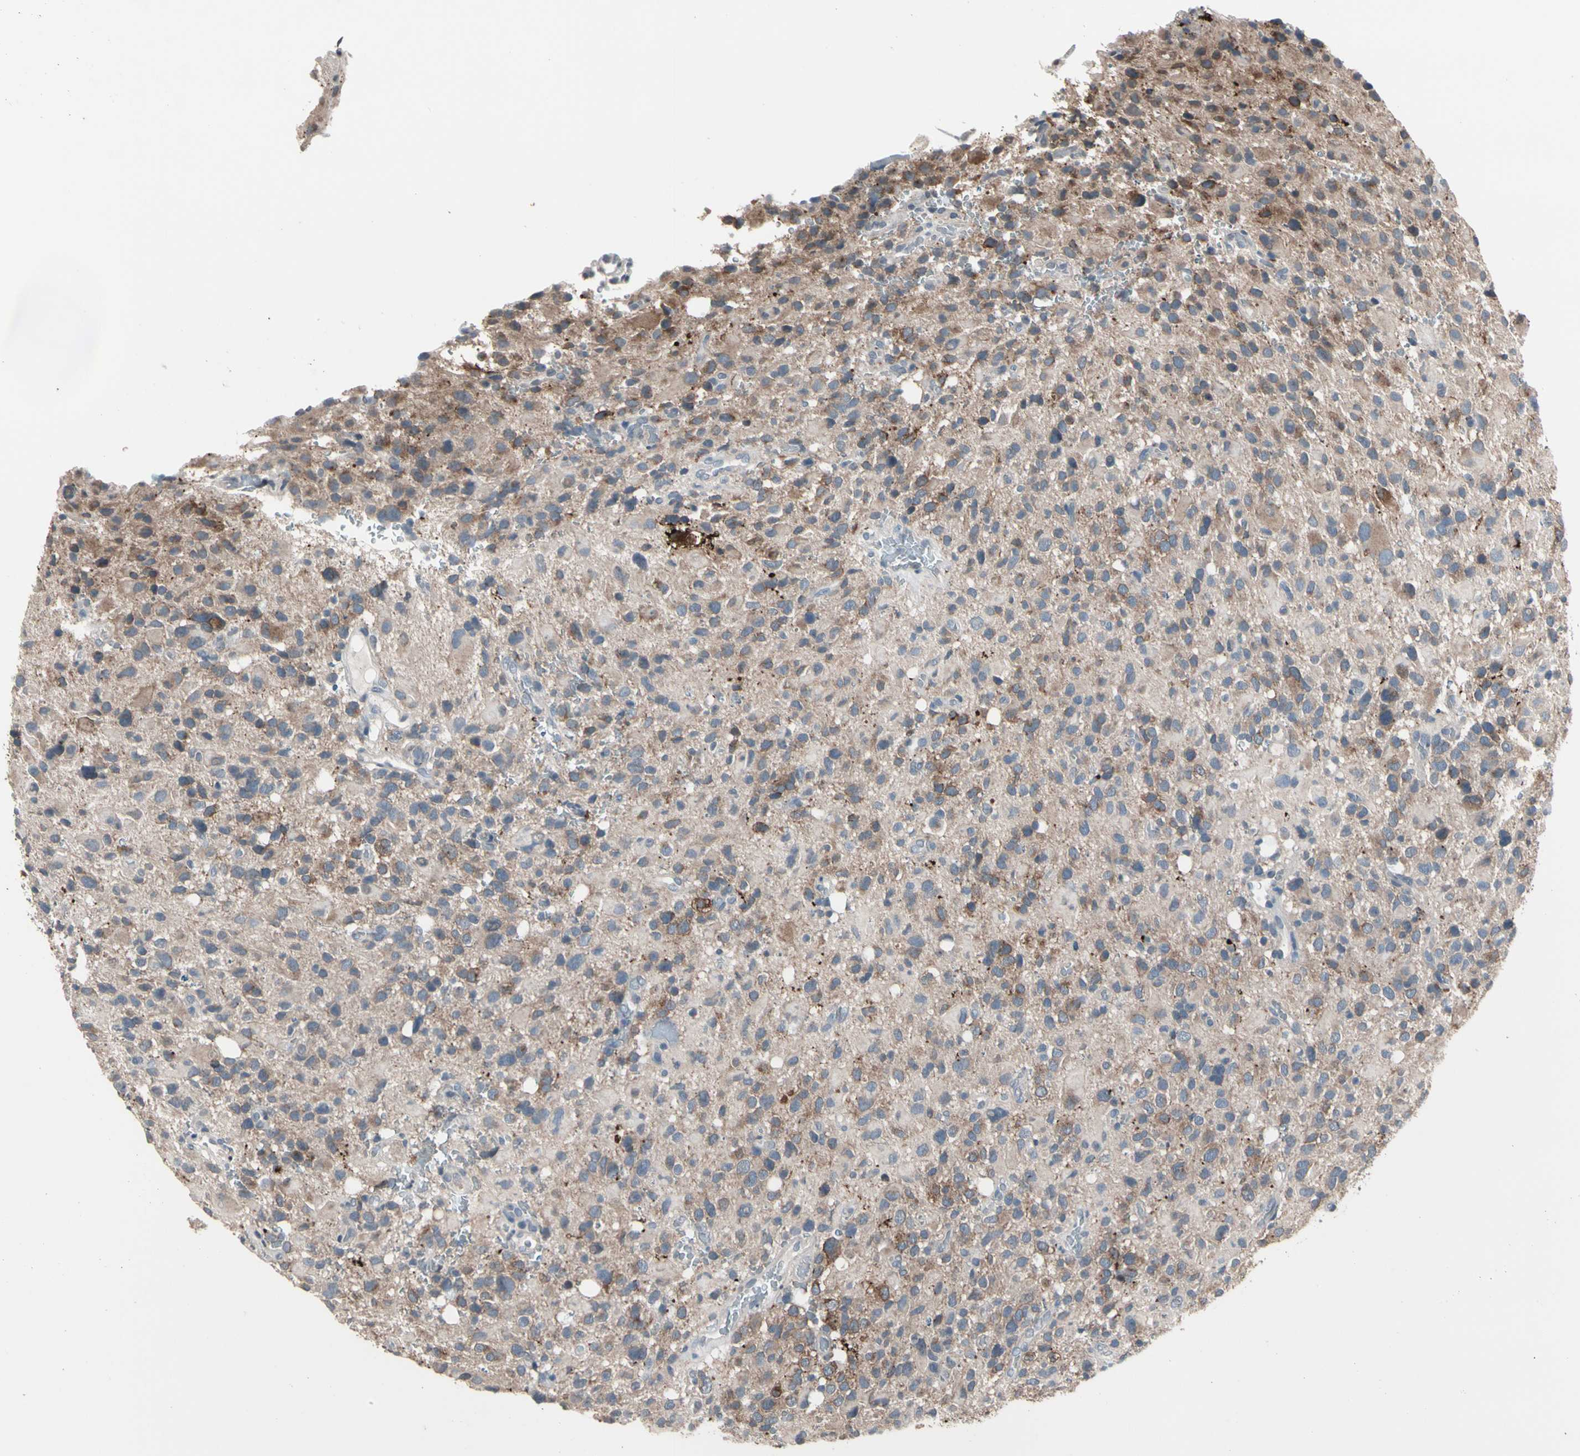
{"staining": {"intensity": "weak", "quantity": ">75%", "location": "cytoplasmic/membranous"}, "tissue": "glioma", "cell_type": "Tumor cells", "image_type": "cancer", "snomed": [{"axis": "morphology", "description": "Glioma, malignant, High grade"}, {"axis": "topography", "description": "Brain"}], "caption": "Tumor cells exhibit low levels of weak cytoplasmic/membranous staining in about >75% of cells in high-grade glioma (malignant).", "gene": "SV2A", "patient": {"sex": "male", "age": 48}}